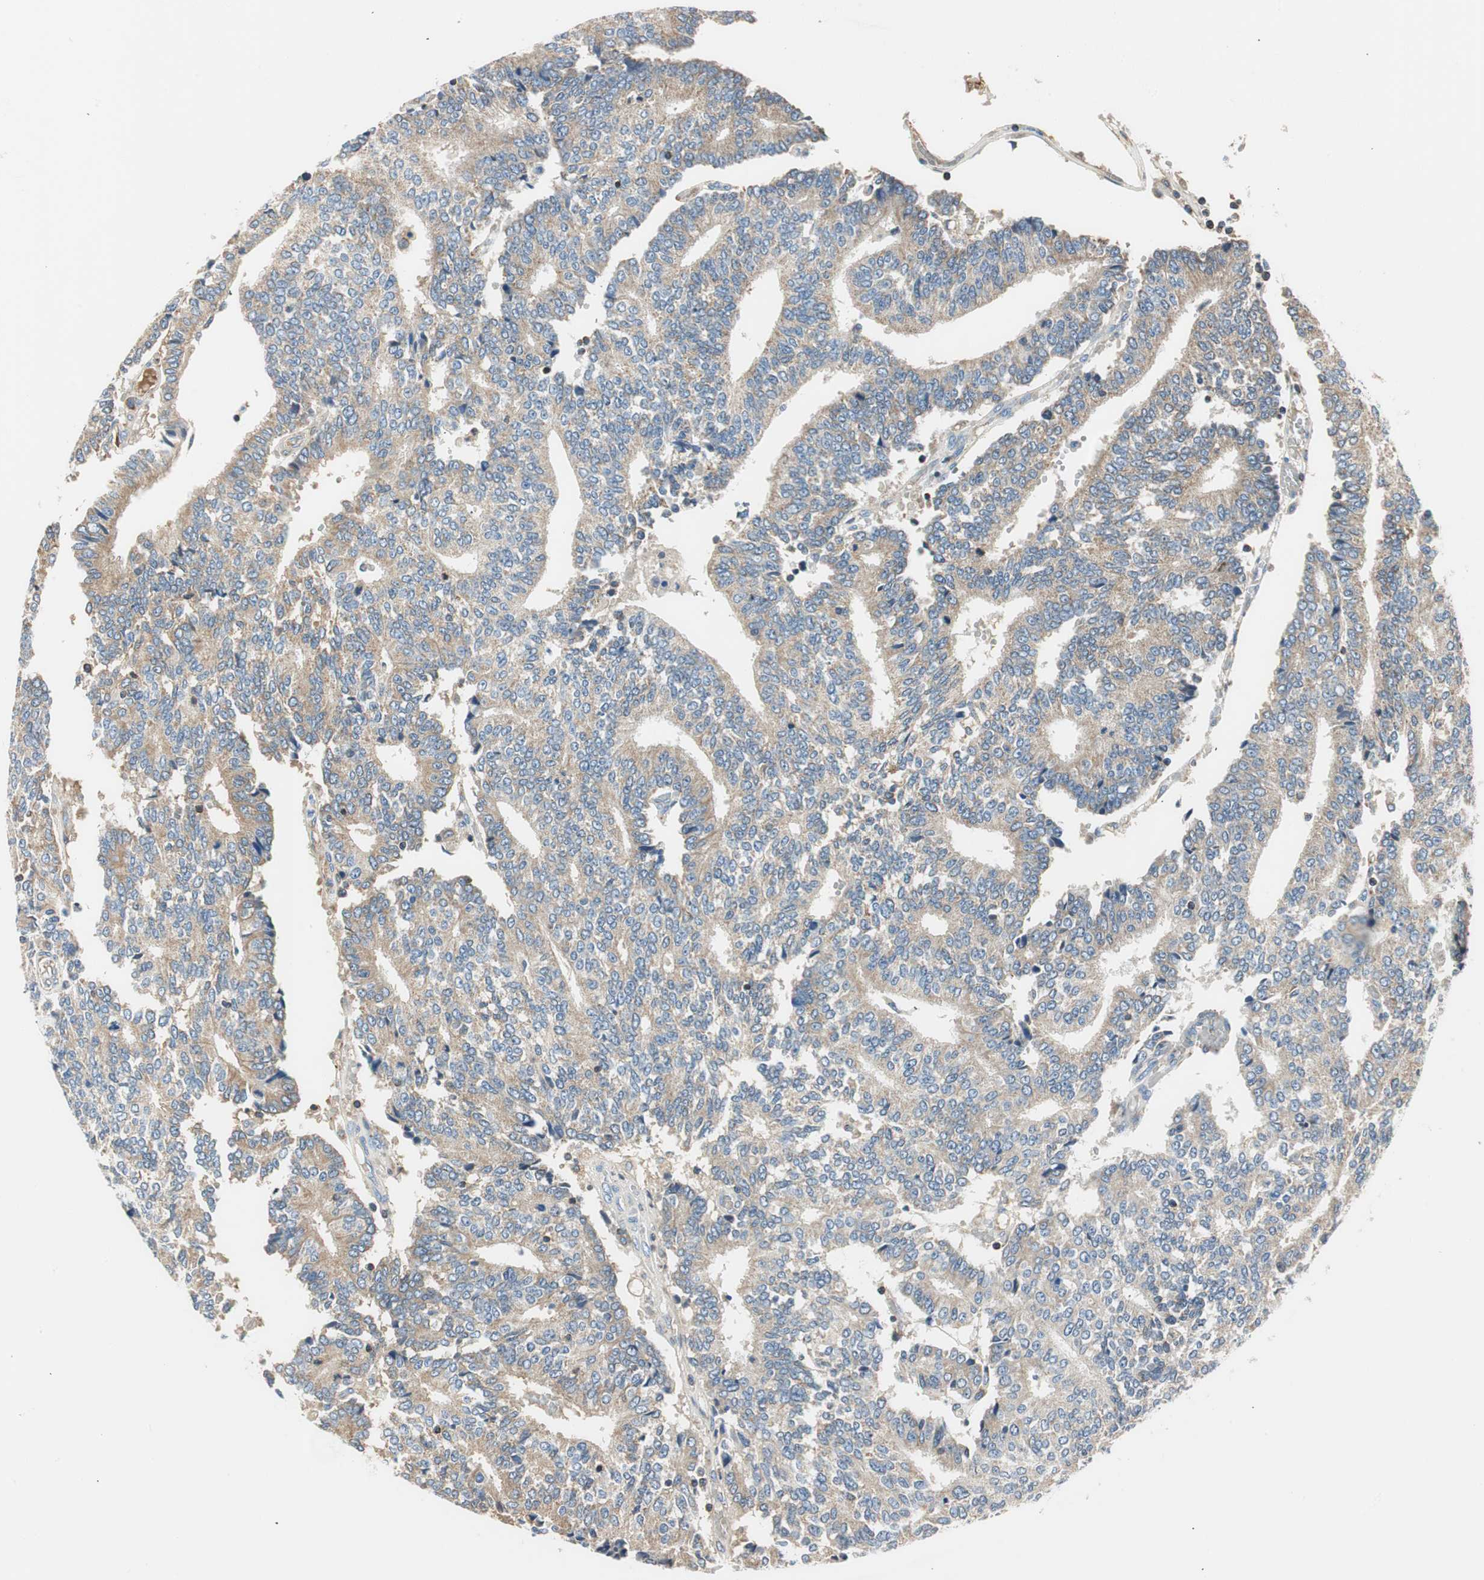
{"staining": {"intensity": "weak", "quantity": ">75%", "location": "cytoplasmic/membranous"}, "tissue": "prostate cancer", "cell_type": "Tumor cells", "image_type": "cancer", "snomed": [{"axis": "morphology", "description": "Adenocarcinoma, High grade"}, {"axis": "topography", "description": "Prostate"}], "caption": "Weak cytoplasmic/membranous expression is appreciated in about >75% of tumor cells in prostate cancer.", "gene": "RORB", "patient": {"sex": "male", "age": 55}}